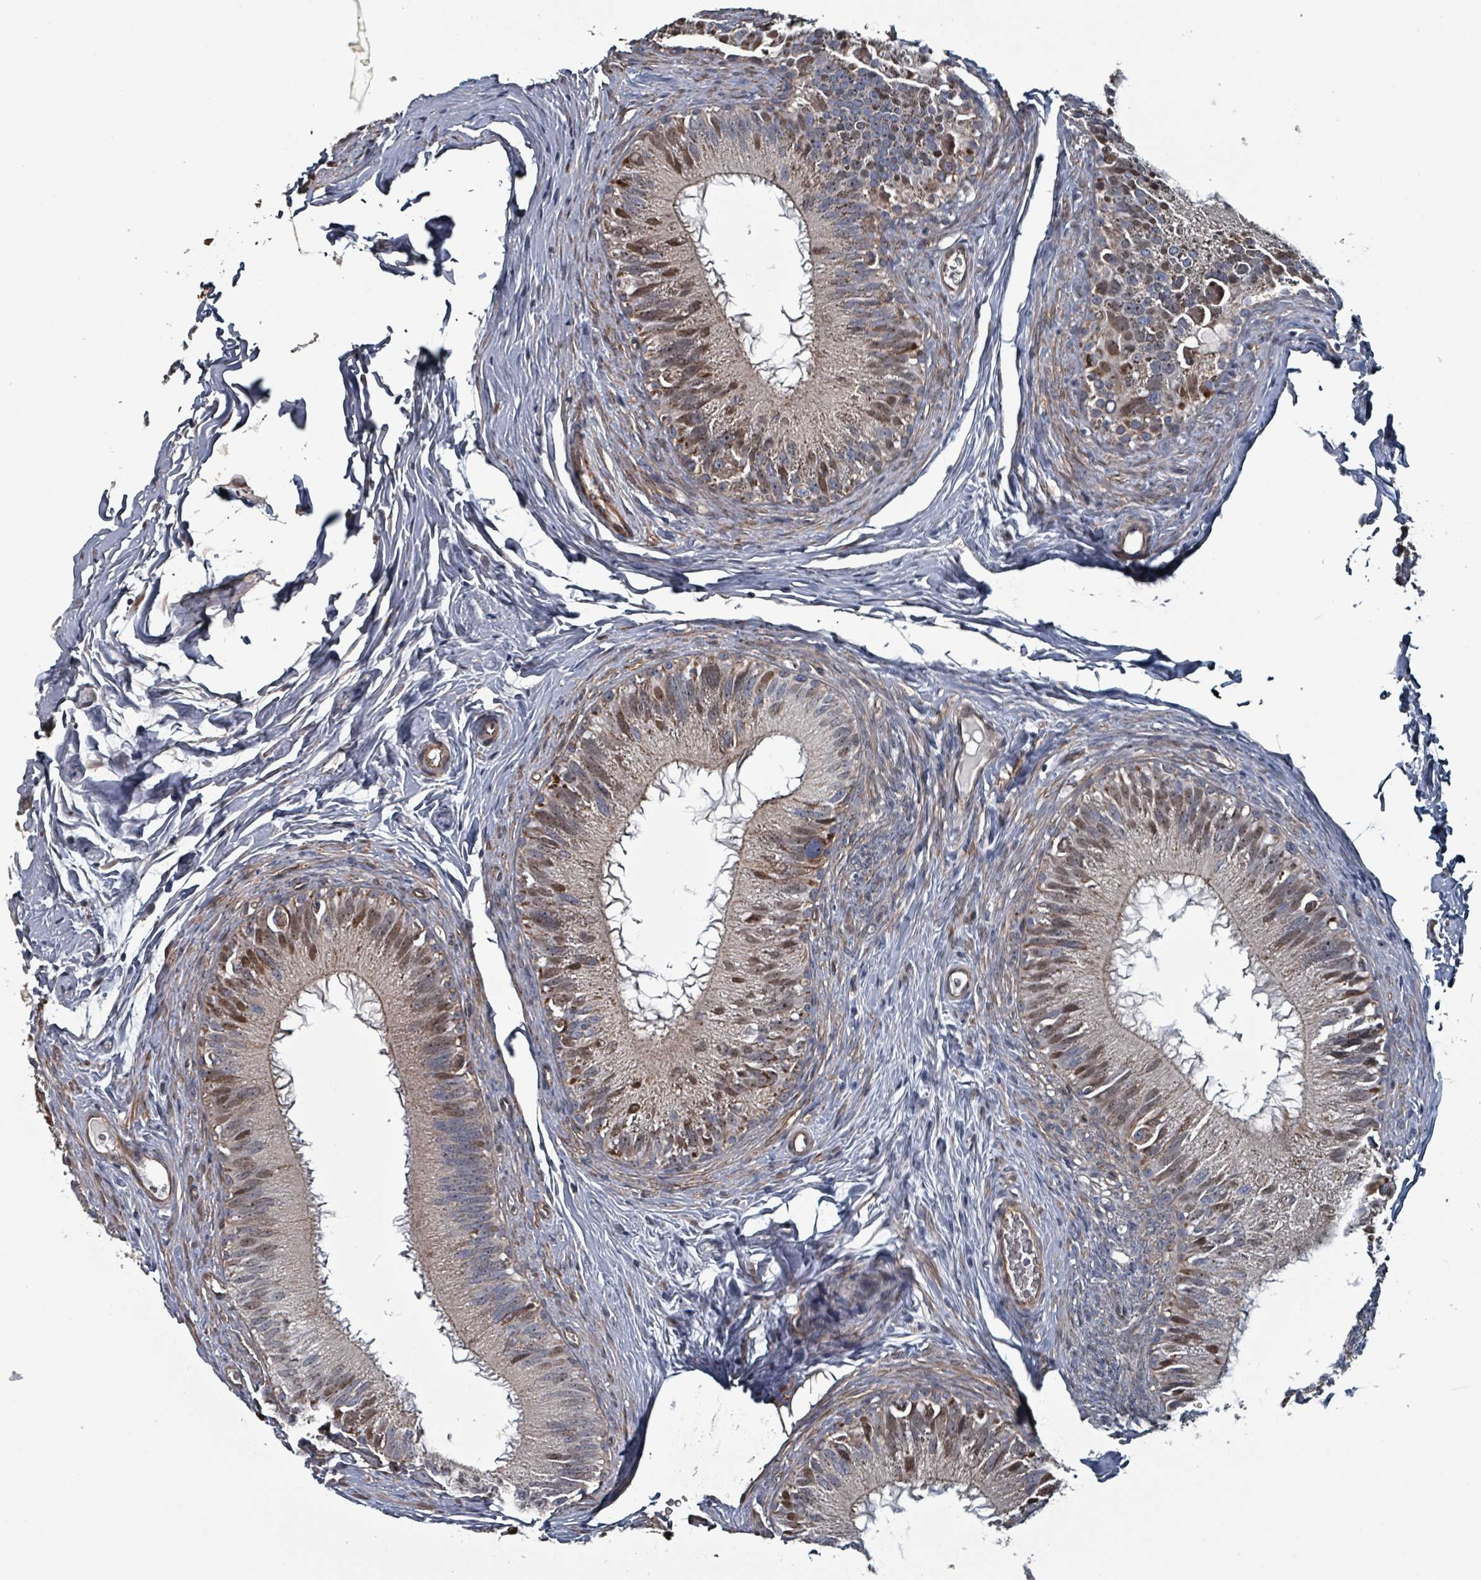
{"staining": {"intensity": "moderate", "quantity": "25%-75%", "location": "cytoplasmic/membranous,nuclear"}, "tissue": "epididymis", "cell_type": "Glandular cells", "image_type": "normal", "snomed": [{"axis": "morphology", "description": "Normal tissue, NOS"}, {"axis": "topography", "description": "Epididymis"}], "caption": "DAB (3,3'-diaminobenzidine) immunohistochemical staining of unremarkable human epididymis shows moderate cytoplasmic/membranous,nuclear protein expression in about 25%-75% of glandular cells.", "gene": "MRPL4", "patient": {"sex": "male", "age": 38}}